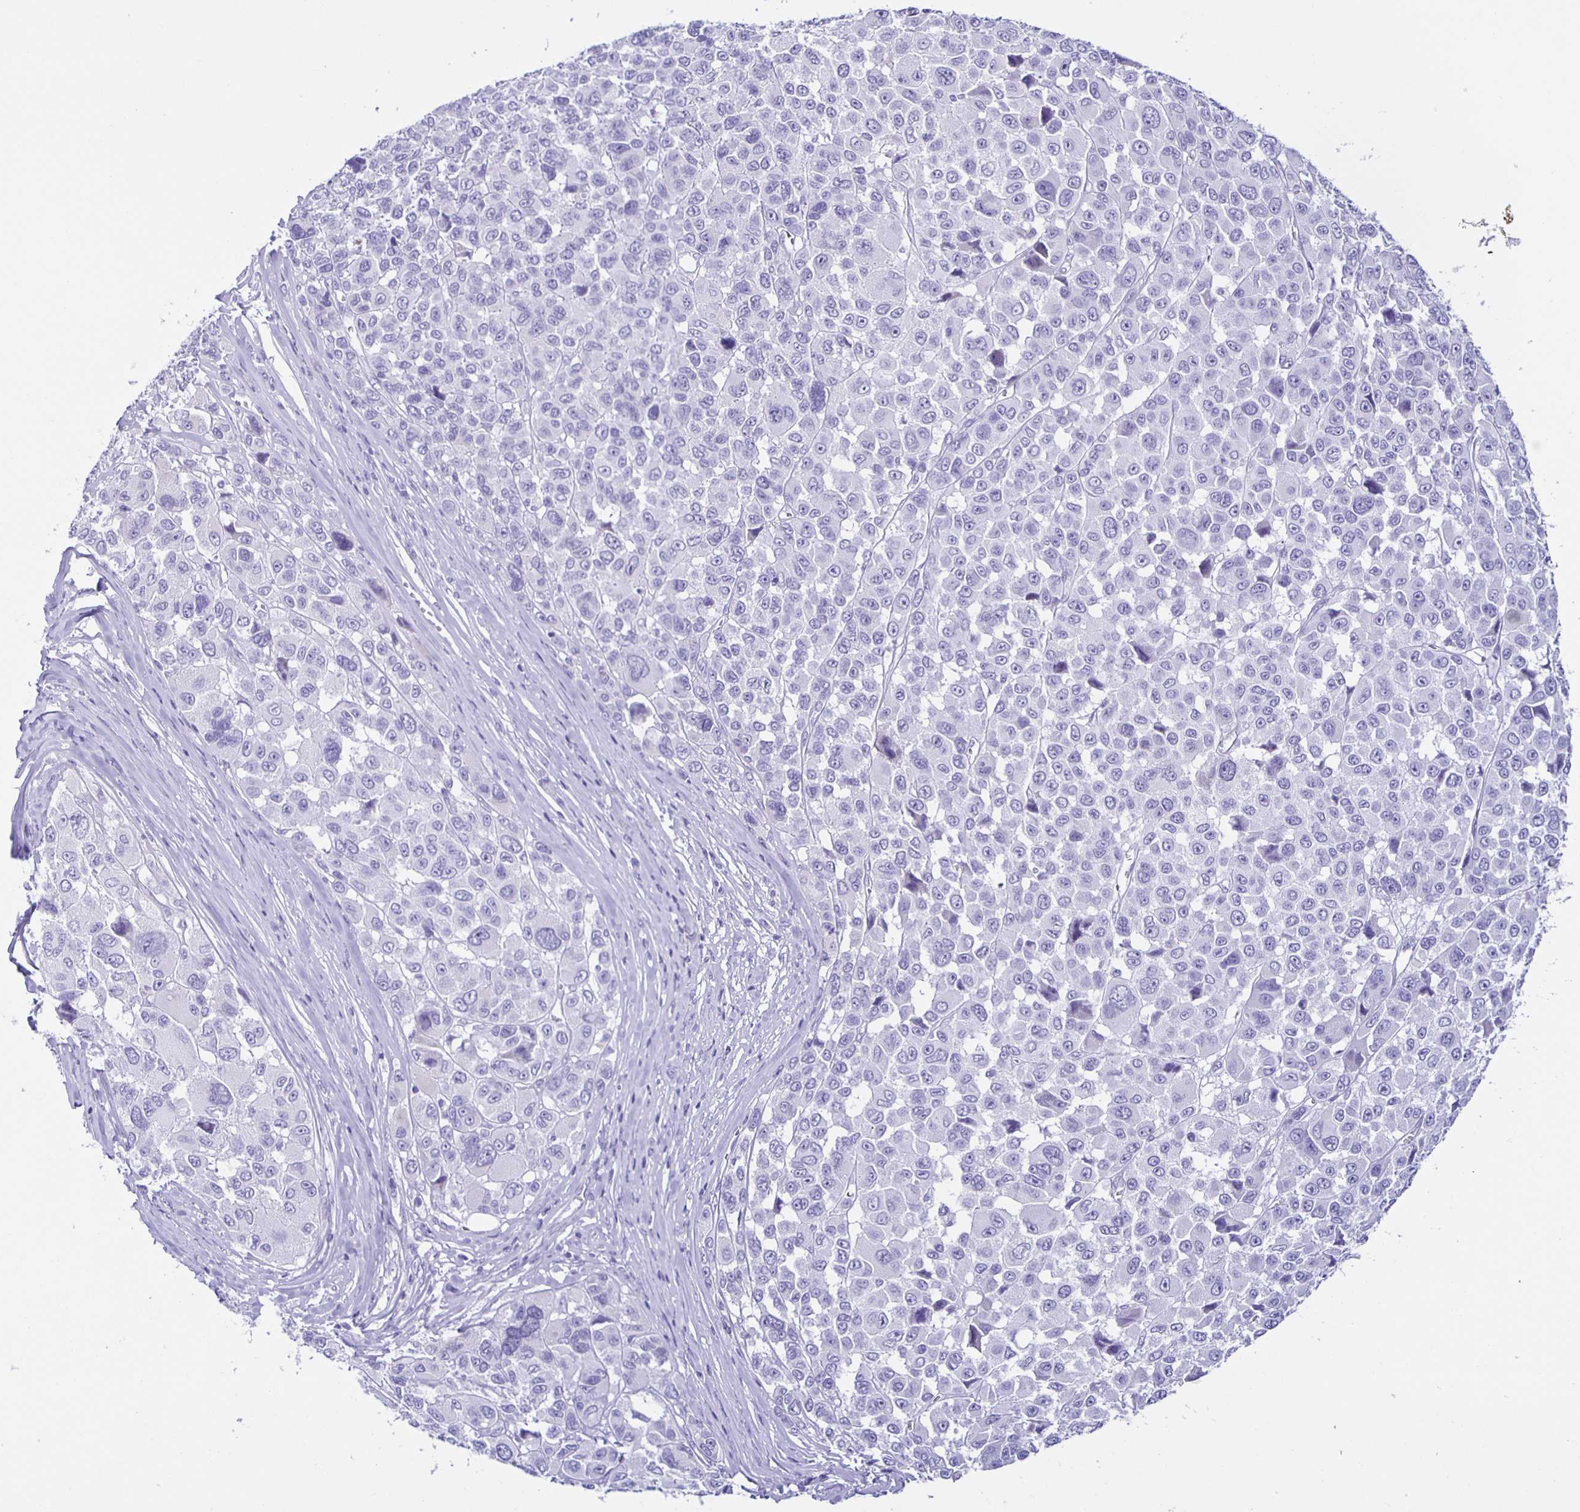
{"staining": {"intensity": "negative", "quantity": "none", "location": "none"}, "tissue": "melanoma", "cell_type": "Tumor cells", "image_type": "cancer", "snomed": [{"axis": "morphology", "description": "Malignant melanoma, NOS"}, {"axis": "topography", "description": "Skin"}], "caption": "Micrograph shows no significant protein staining in tumor cells of melanoma.", "gene": "AQP6", "patient": {"sex": "female", "age": 66}}